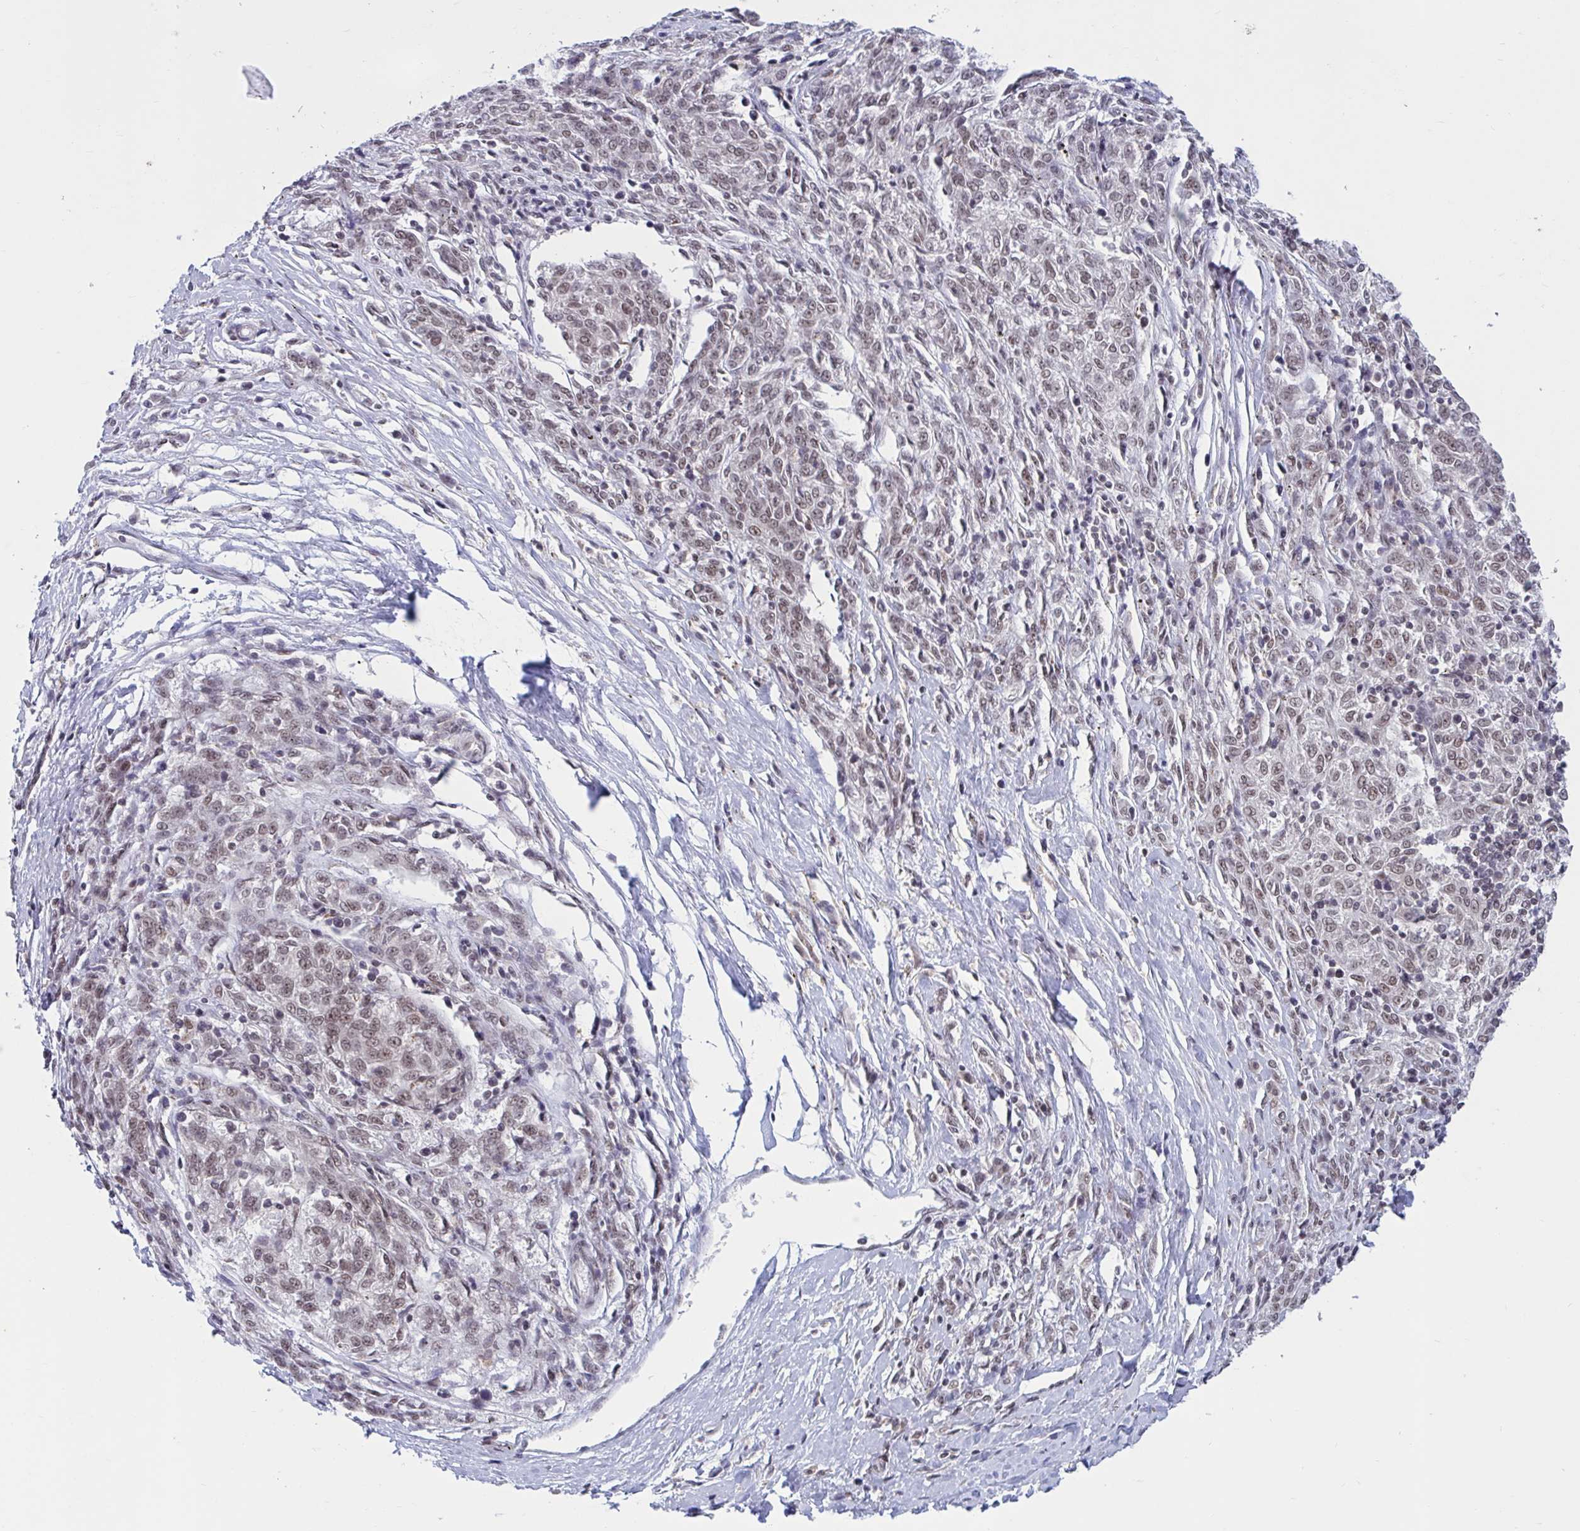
{"staining": {"intensity": "weak", "quantity": "25%-75%", "location": "nuclear"}, "tissue": "melanoma", "cell_type": "Tumor cells", "image_type": "cancer", "snomed": [{"axis": "morphology", "description": "Malignant melanoma, NOS"}, {"axis": "topography", "description": "Skin"}], "caption": "This is an image of immunohistochemistry (IHC) staining of malignant melanoma, which shows weak expression in the nuclear of tumor cells.", "gene": "PHF10", "patient": {"sex": "female", "age": 72}}